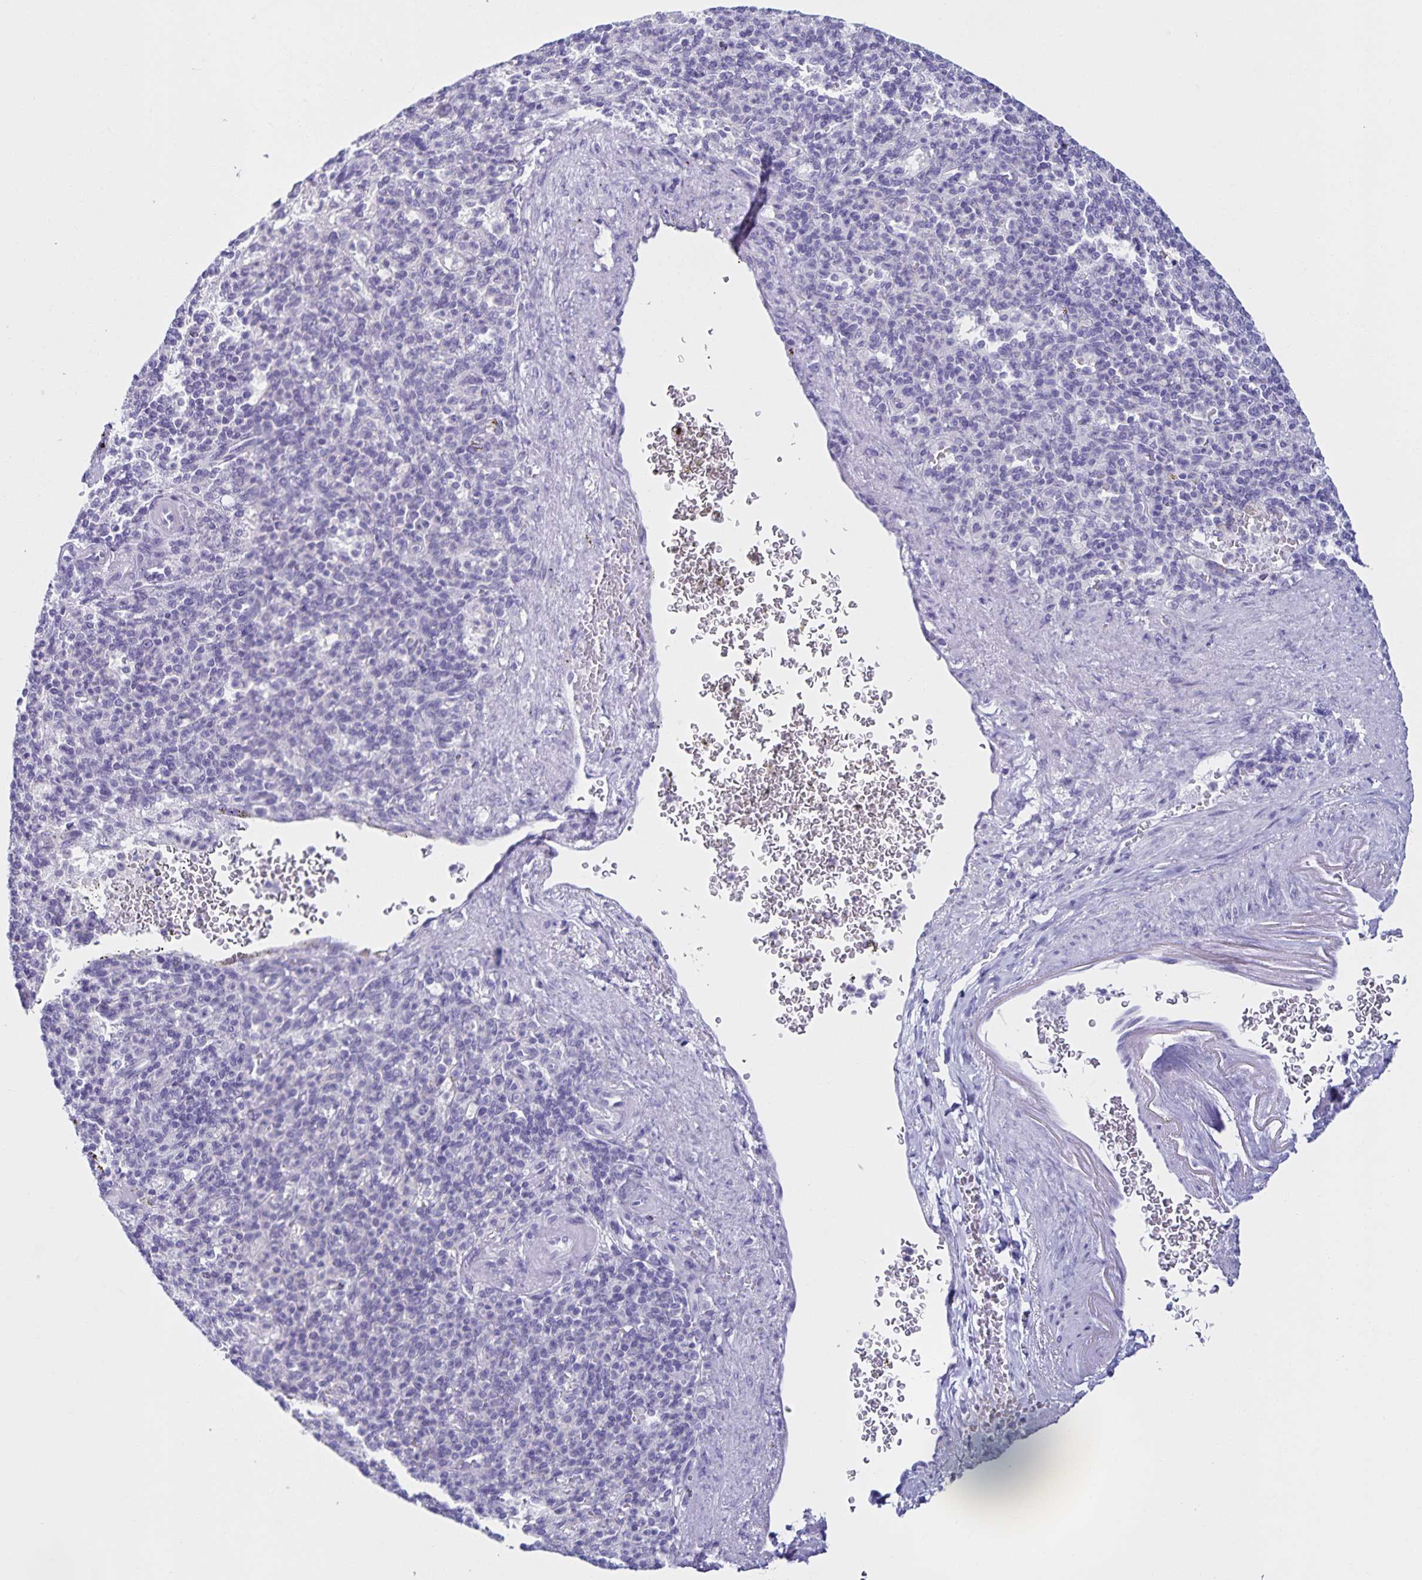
{"staining": {"intensity": "negative", "quantity": "none", "location": "none"}, "tissue": "spleen", "cell_type": "Cells in red pulp", "image_type": "normal", "snomed": [{"axis": "morphology", "description": "Normal tissue, NOS"}, {"axis": "topography", "description": "Spleen"}], "caption": "IHC photomicrograph of unremarkable spleen stained for a protein (brown), which displays no positivity in cells in red pulp.", "gene": "FAM170A", "patient": {"sex": "female", "age": 74}}